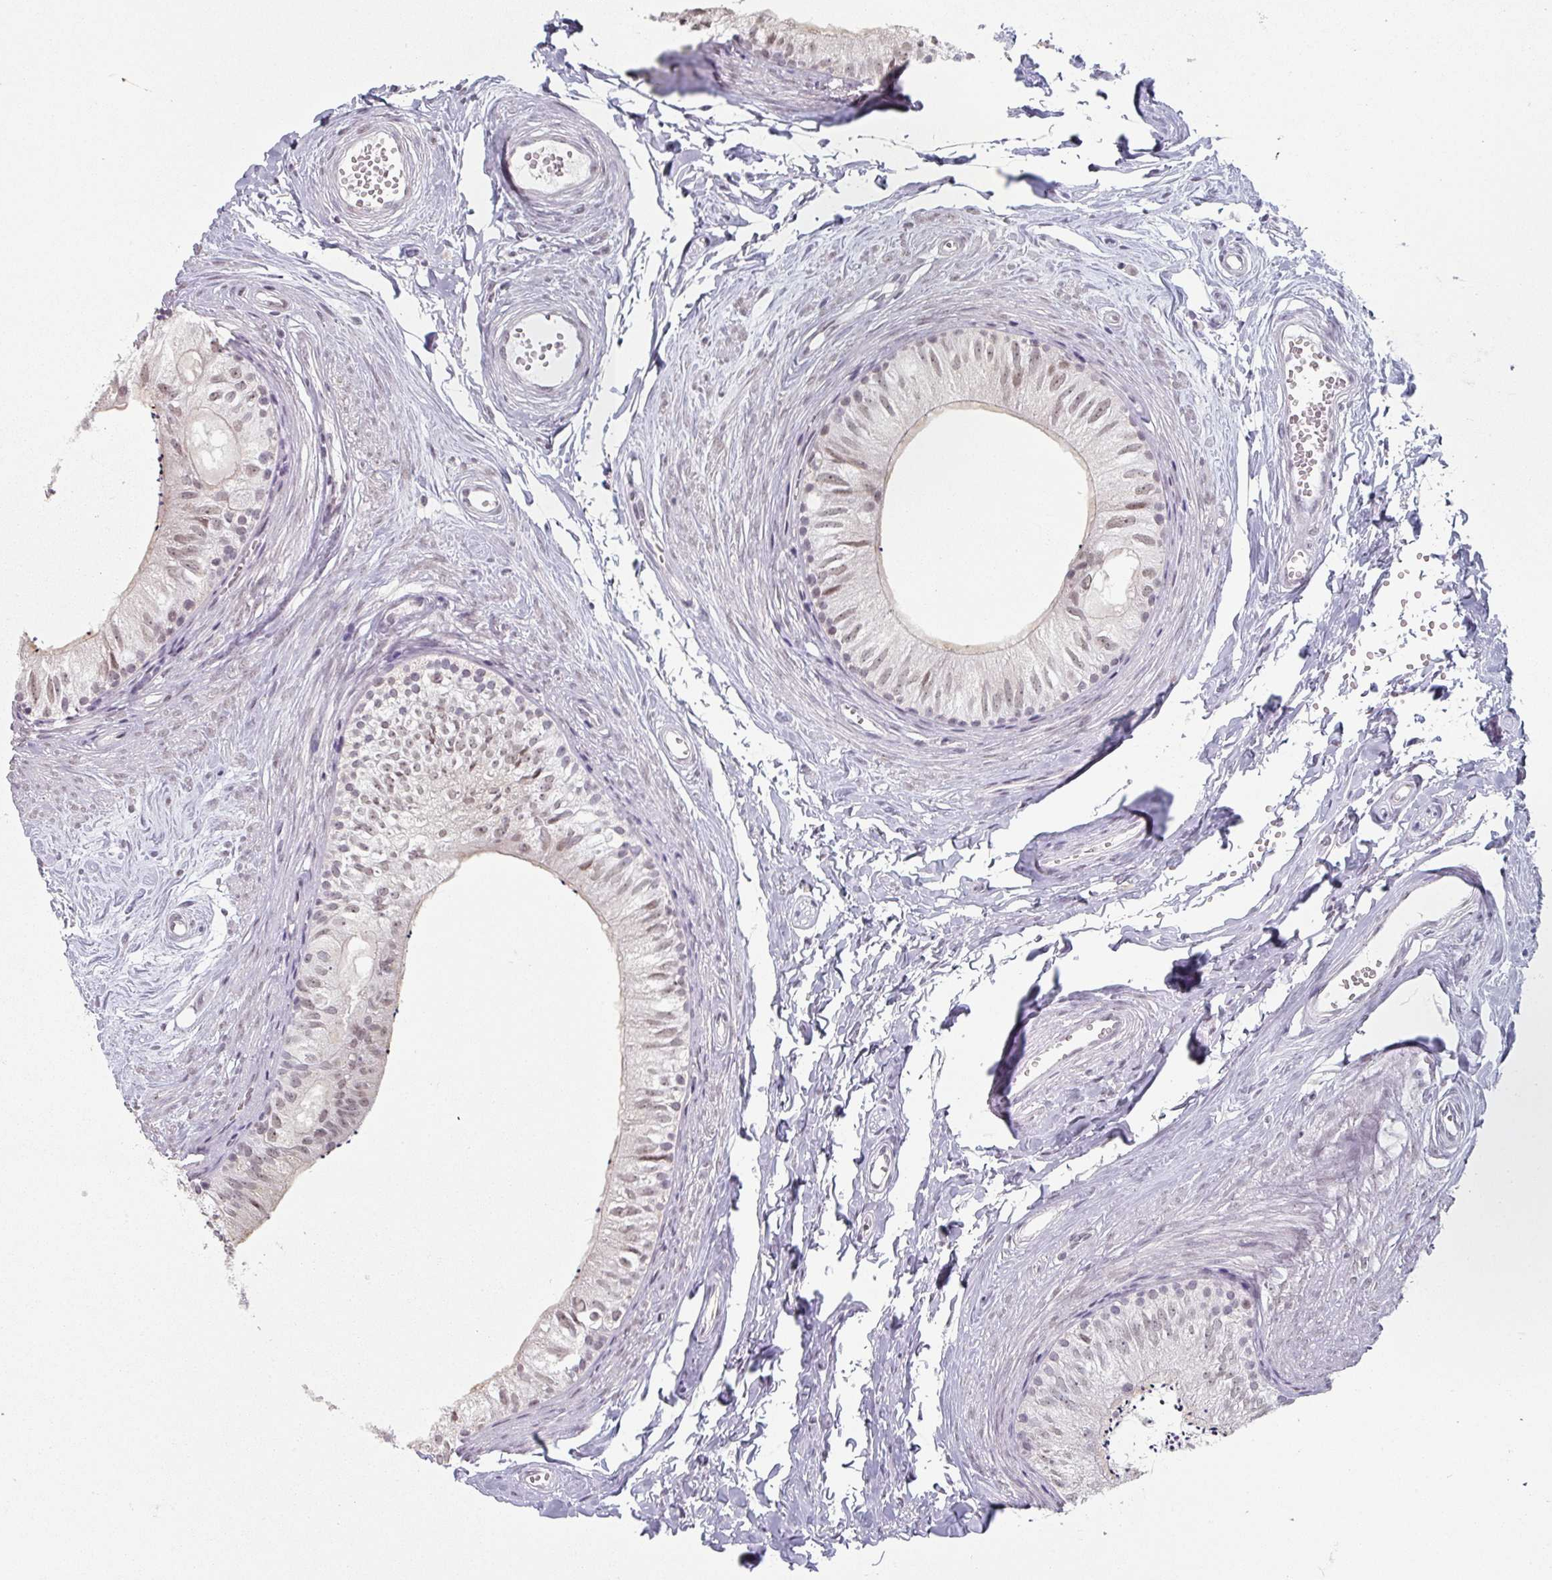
{"staining": {"intensity": "weak", "quantity": "<25%", "location": "nuclear"}, "tissue": "epididymis", "cell_type": "Glandular cells", "image_type": "normal", "snomed": [{"axis": "morphology", "description": "Normal tissue, NOS"}, {"axis": "topography", "description": "Epididymis"}], "caption": "The immunohistochemistry (IHC) histopathology image has no significant positivity in glandular cells of epididymis. (Immunohistochemistry (ihc), brightfield microscopy, high magnification).", "gene": "SPRR1A", "patient": {"sex": "male", "age": 56}}